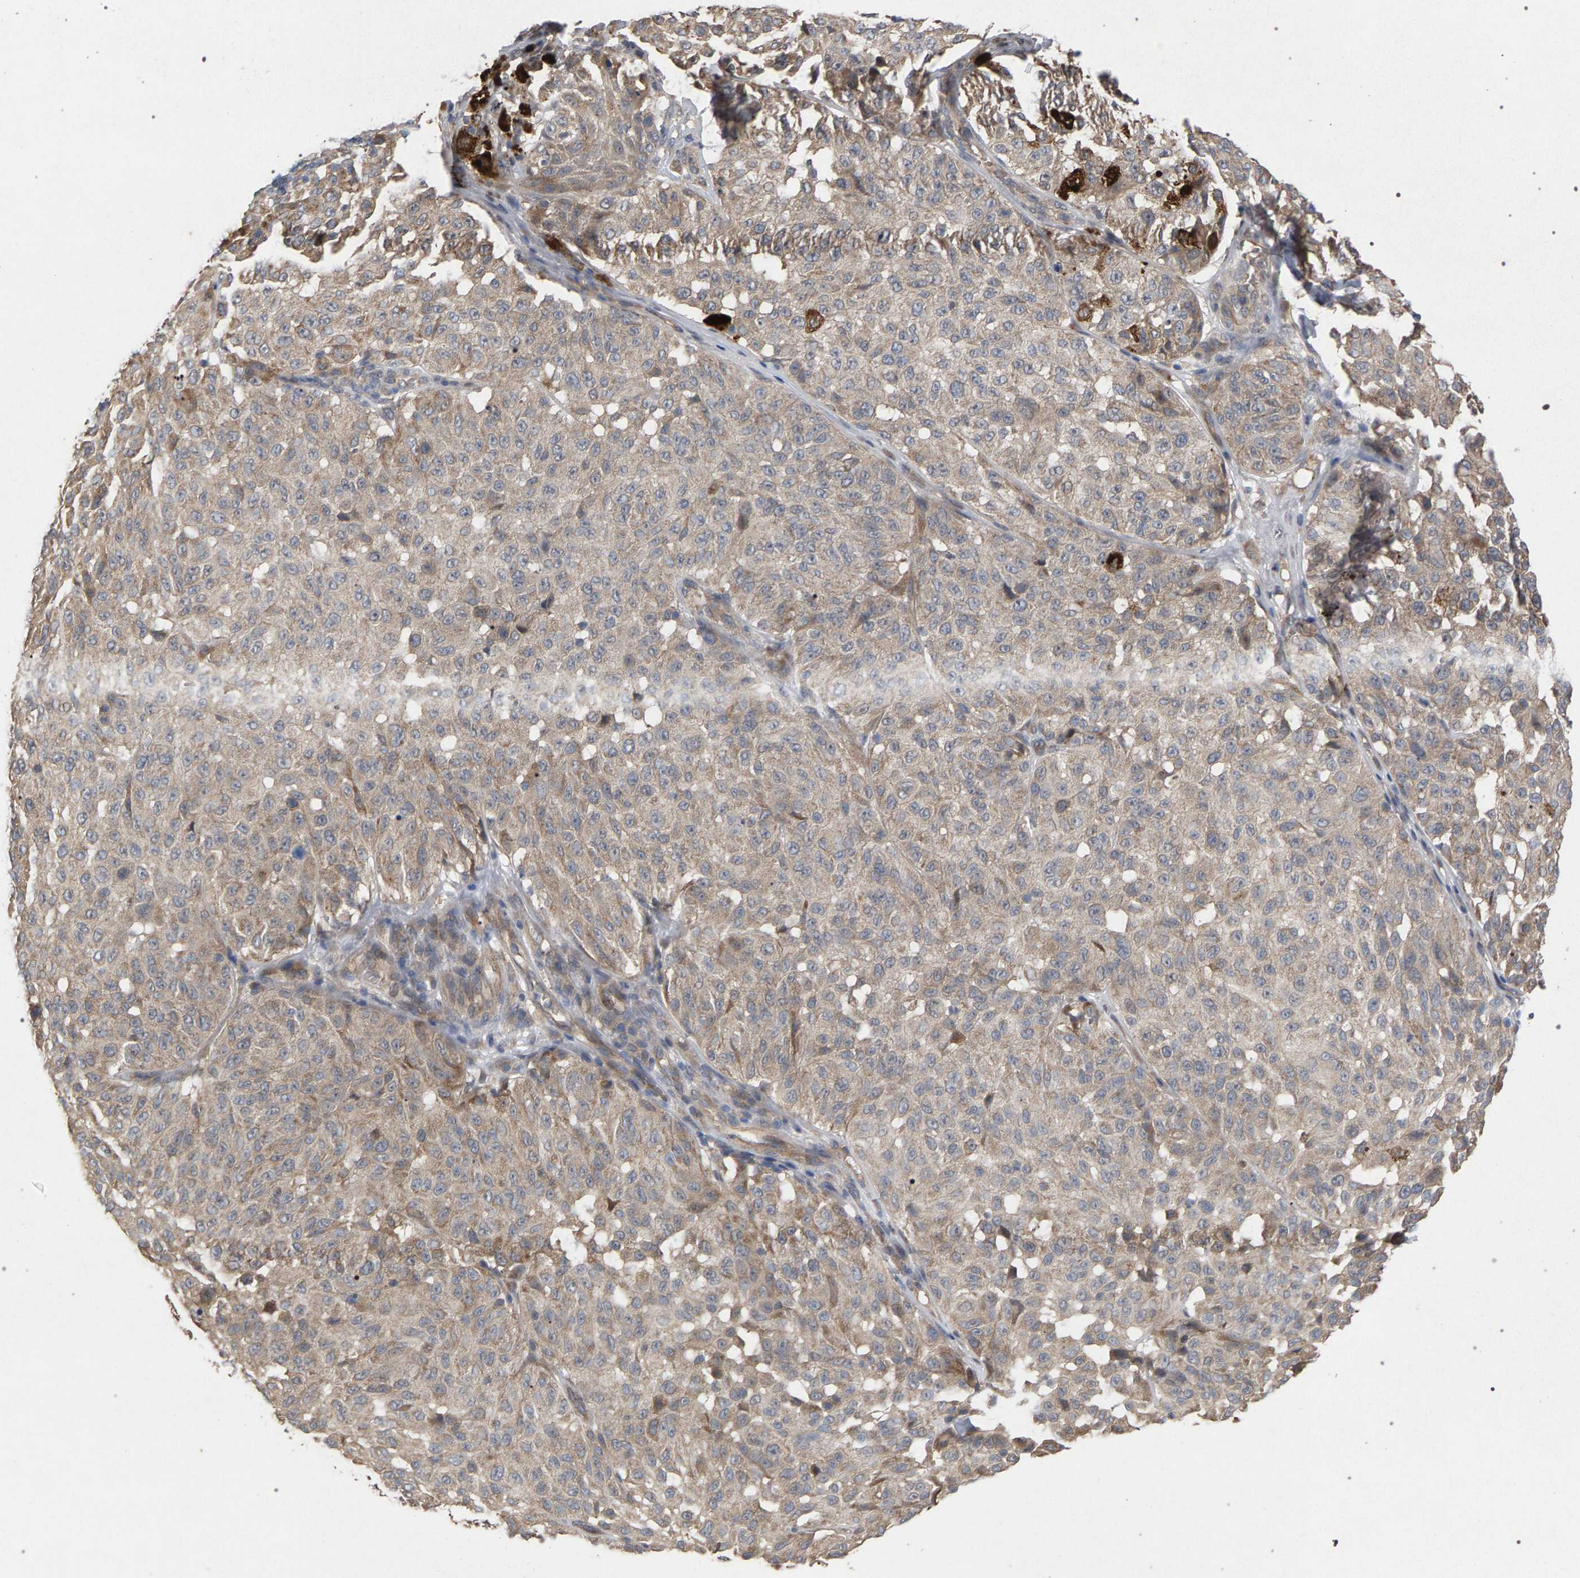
{"staining": {"intensity": "weak", "quantity": "25%-75%", "location": "cytoplasmic/membranous"}, "tissue": "melanoma", "cell_type": "Tumor cells", "image_type": "cancer", "snomed": [{"axis": "morphology", "description": "Malignant melanoma, NOS"}, {"axis": "topography", "description": "Skin"}], "caption": "A brown stain shows weak cytoplasmic/membranous positivity of a protein in malignant melanoma tumor cells.", "gene": "SLC4A4", "patient": {"sex": "female", "age": 46}}